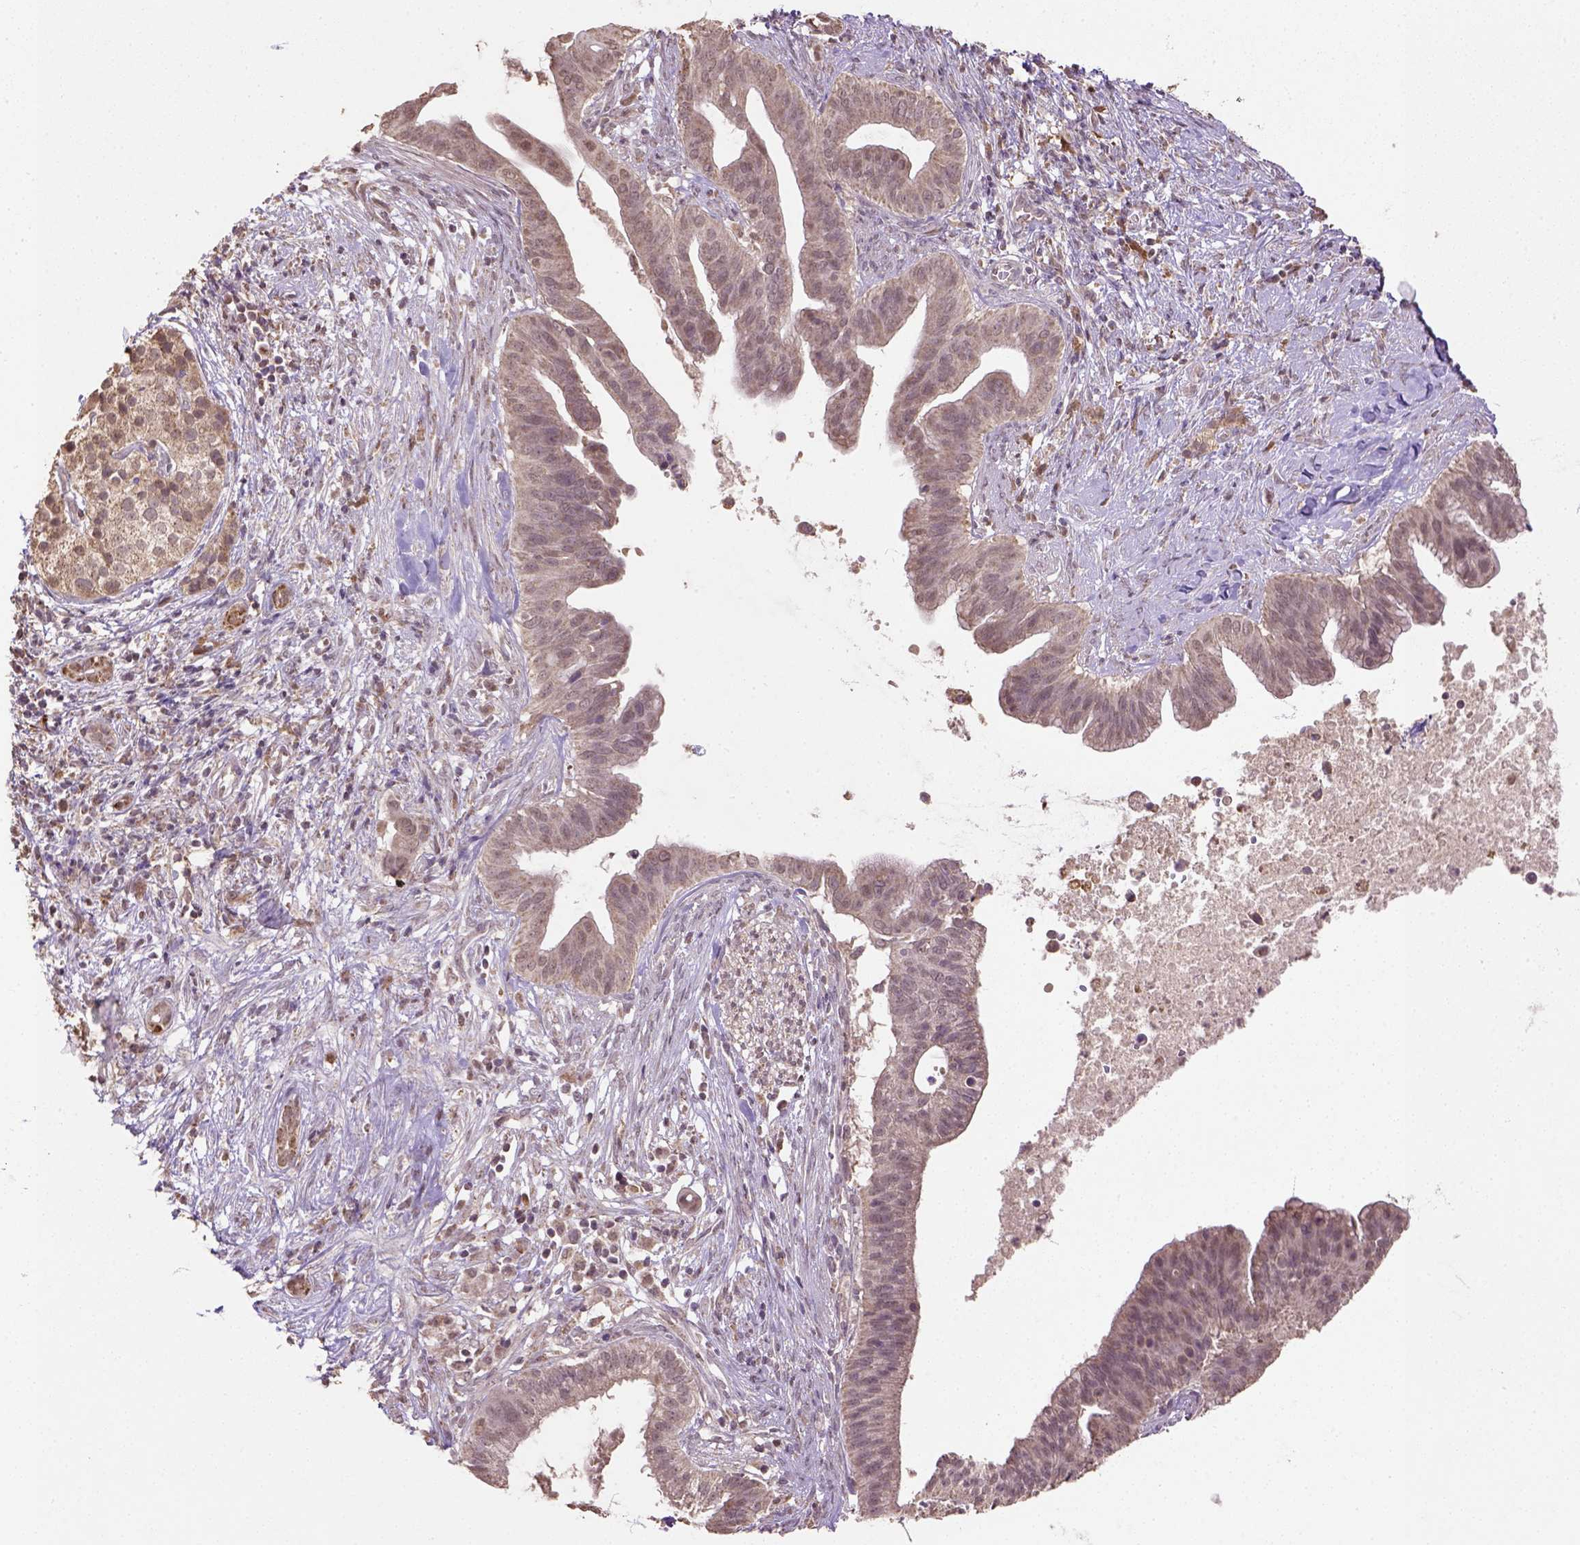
{"staining": {"intensity": "weak", "quantity": ">75%", "location": "cytoplasmic/membranous"}, "tissue": "pancreatic cancer", "cell_type": "Tumor cells", "image_type": "cancer", "snomed": [{"axis": "morphology", "description": "Adenocarcinoma, NOS"}, {"axis": "topography", "description": "Pancreas"}], "caption": "A histopathology image of human pancreatic cancer (adenocarcinoma) stained for a protein exhibits weak cytoplasmic/membranous brown staining in tumor cells. The protein is stained brown, and the nuclei are stained in blue (DAB (3,3'-diaminobenzidine) IHC with brightfield microscopy, high magnification).", "gene": "NUDT10", "patient": {"sex": "male", "age": 61}}